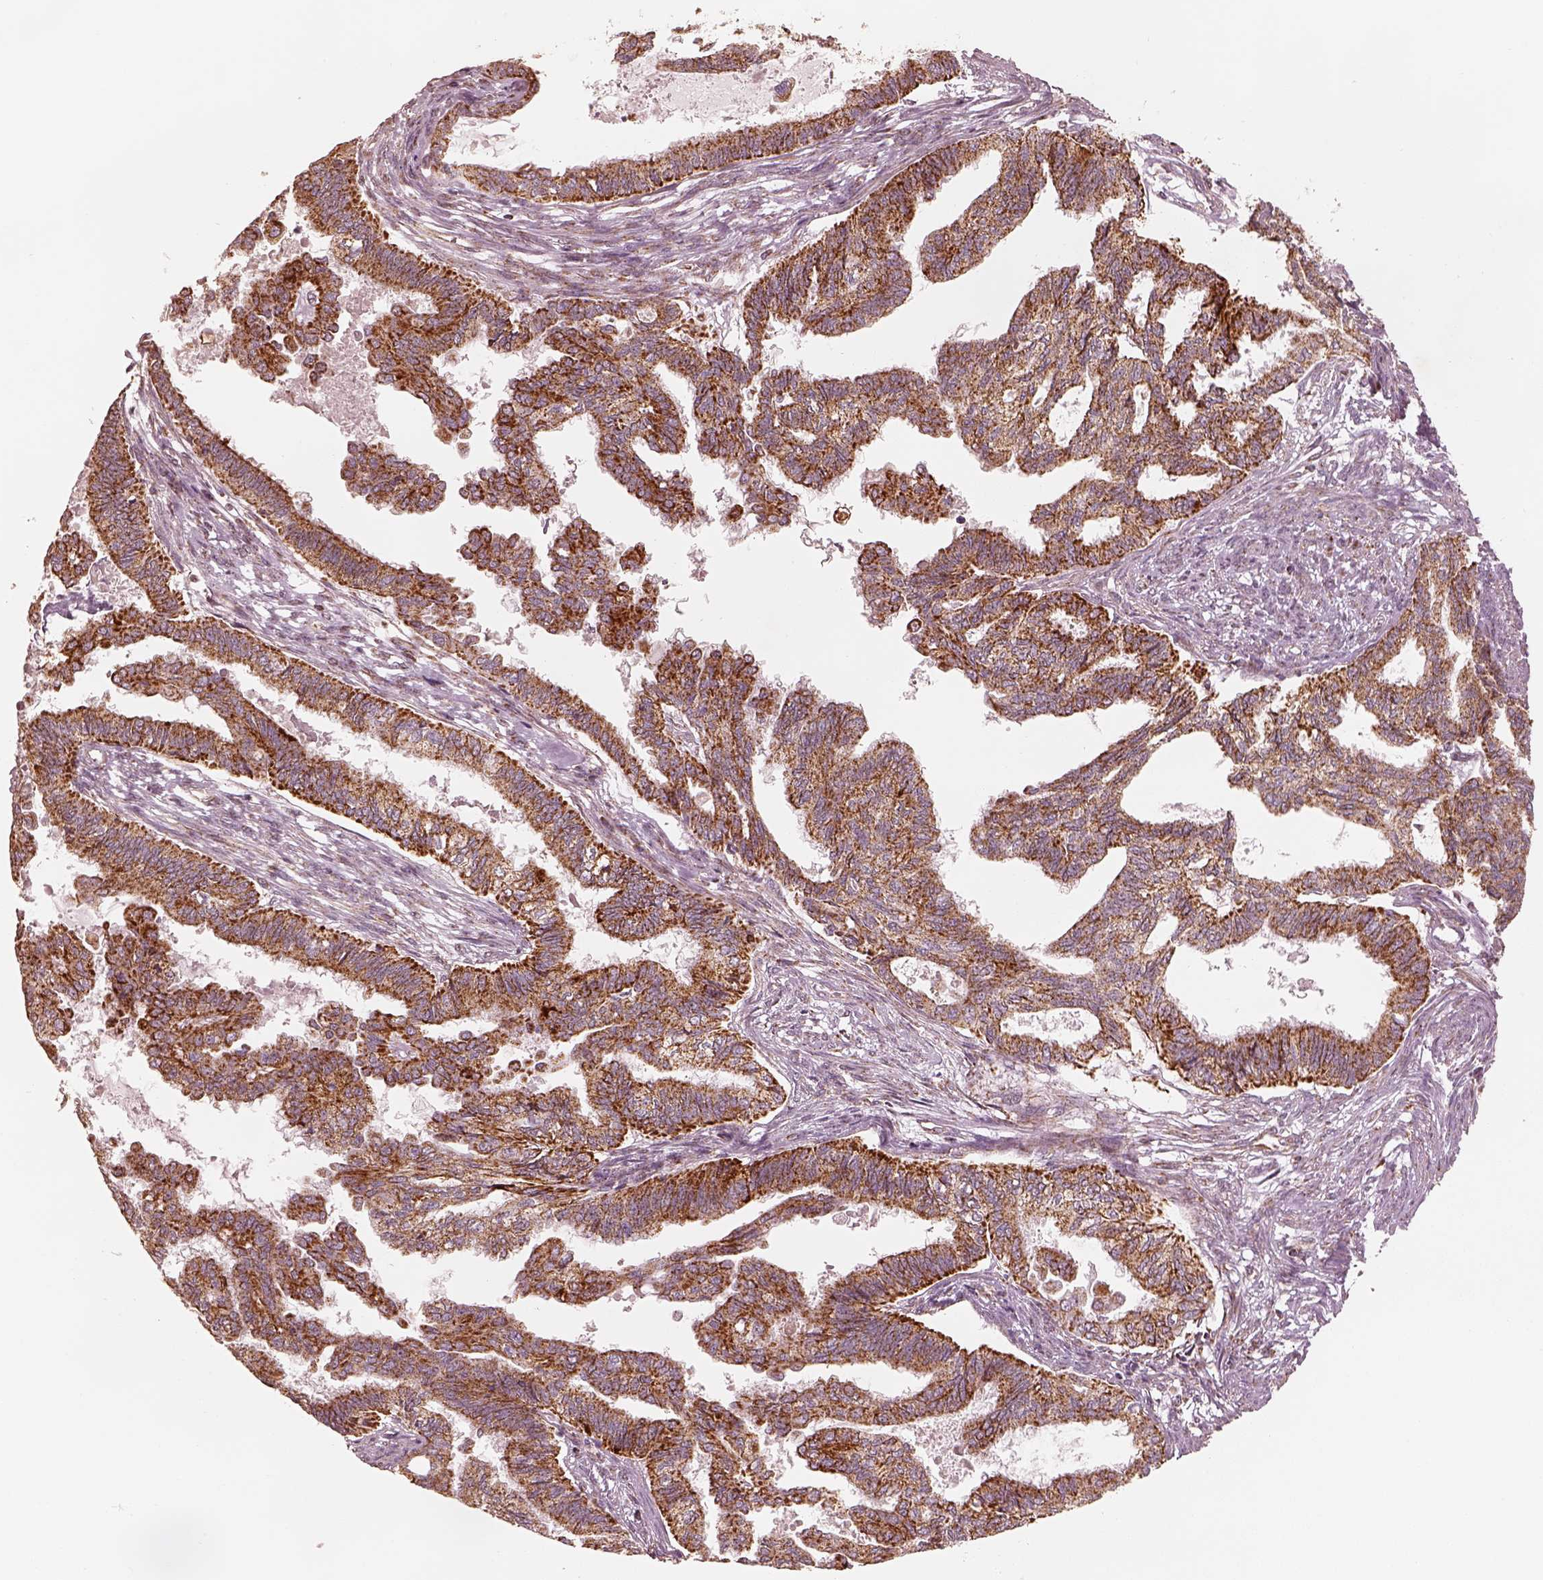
{"staining": {"intensity": "strong", "quantity": ">75%", "location": "cytoplasmic/membranous"}, "tissue": "endometrial cancer", "cell_type": "Tumor cells", "image_type": "cancer", "snomed": [{"axis": "morphology", "description": "Adenocarcinoma, NOS"}, {"axis": "topography", "description": "Endometrium"}], "caption": "Adenocarcinoma (endometrial) stained for a protein demonstrates strong cytoplasmic/membranous positivity in tumor cells. (DAB IHC, brown staining for protein, blue staining for nuclei).", "gene": "ENTPD6", "patient": {"sex": "female", "age": 86}}